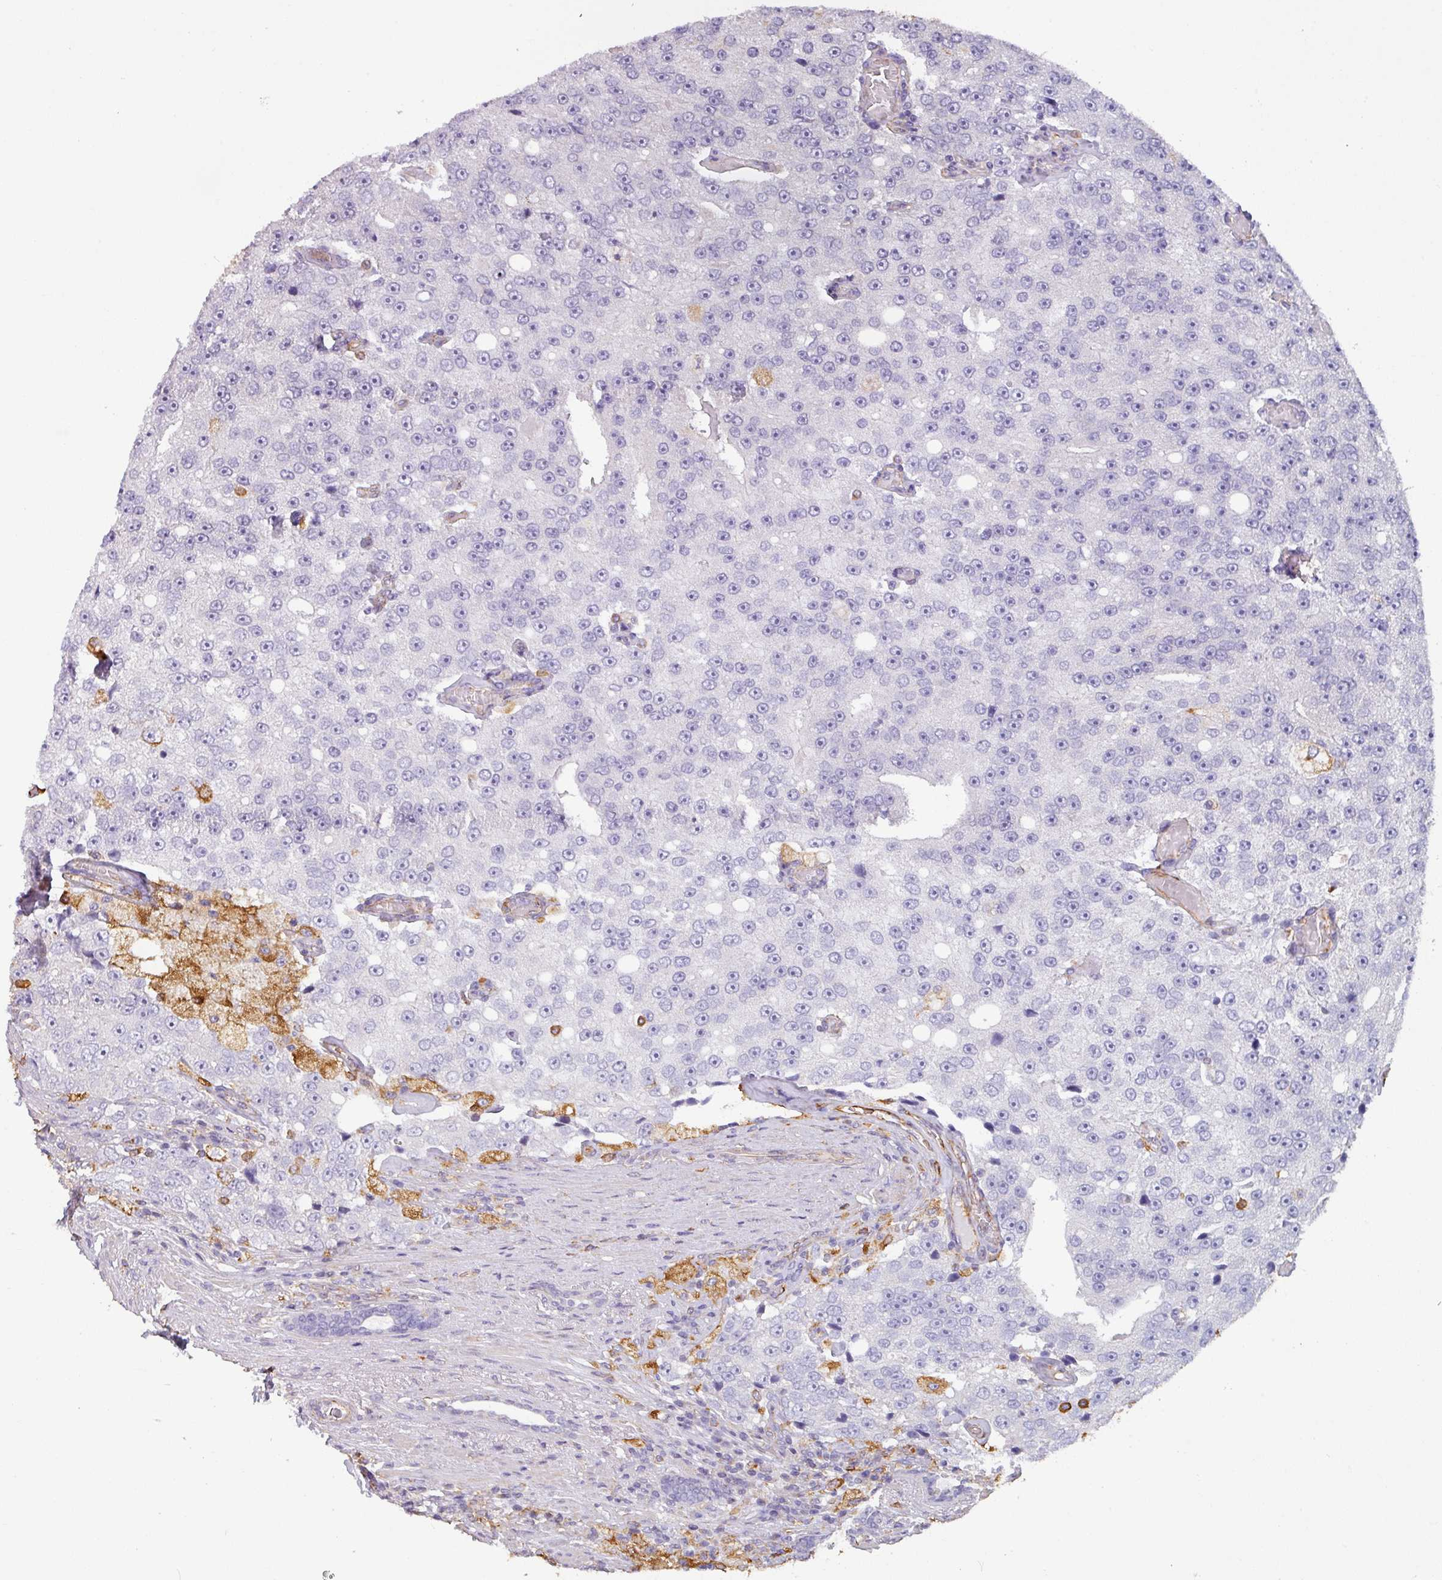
{"staining": {"intensity": "negative", "quantity": "none", "location": "none"}, "tissue": "prostate cancer", "cell_type": "Tumor cells", "image_type": "cancer", "snomed": [{"axis": "morphology", "description": "Adenocarcinoma, High grade"}, {"axis": "topography", "description": "Prostate"}], "caption": "High power microscopy micrograph of an immunohistochemistry histopathology image of prostate cancer (adenocarcinoma (high-grade)), revealing no significant staining in tumor cells.", "gene": "ZNF280C", "patient": {"sex": "male", "age": 70}}